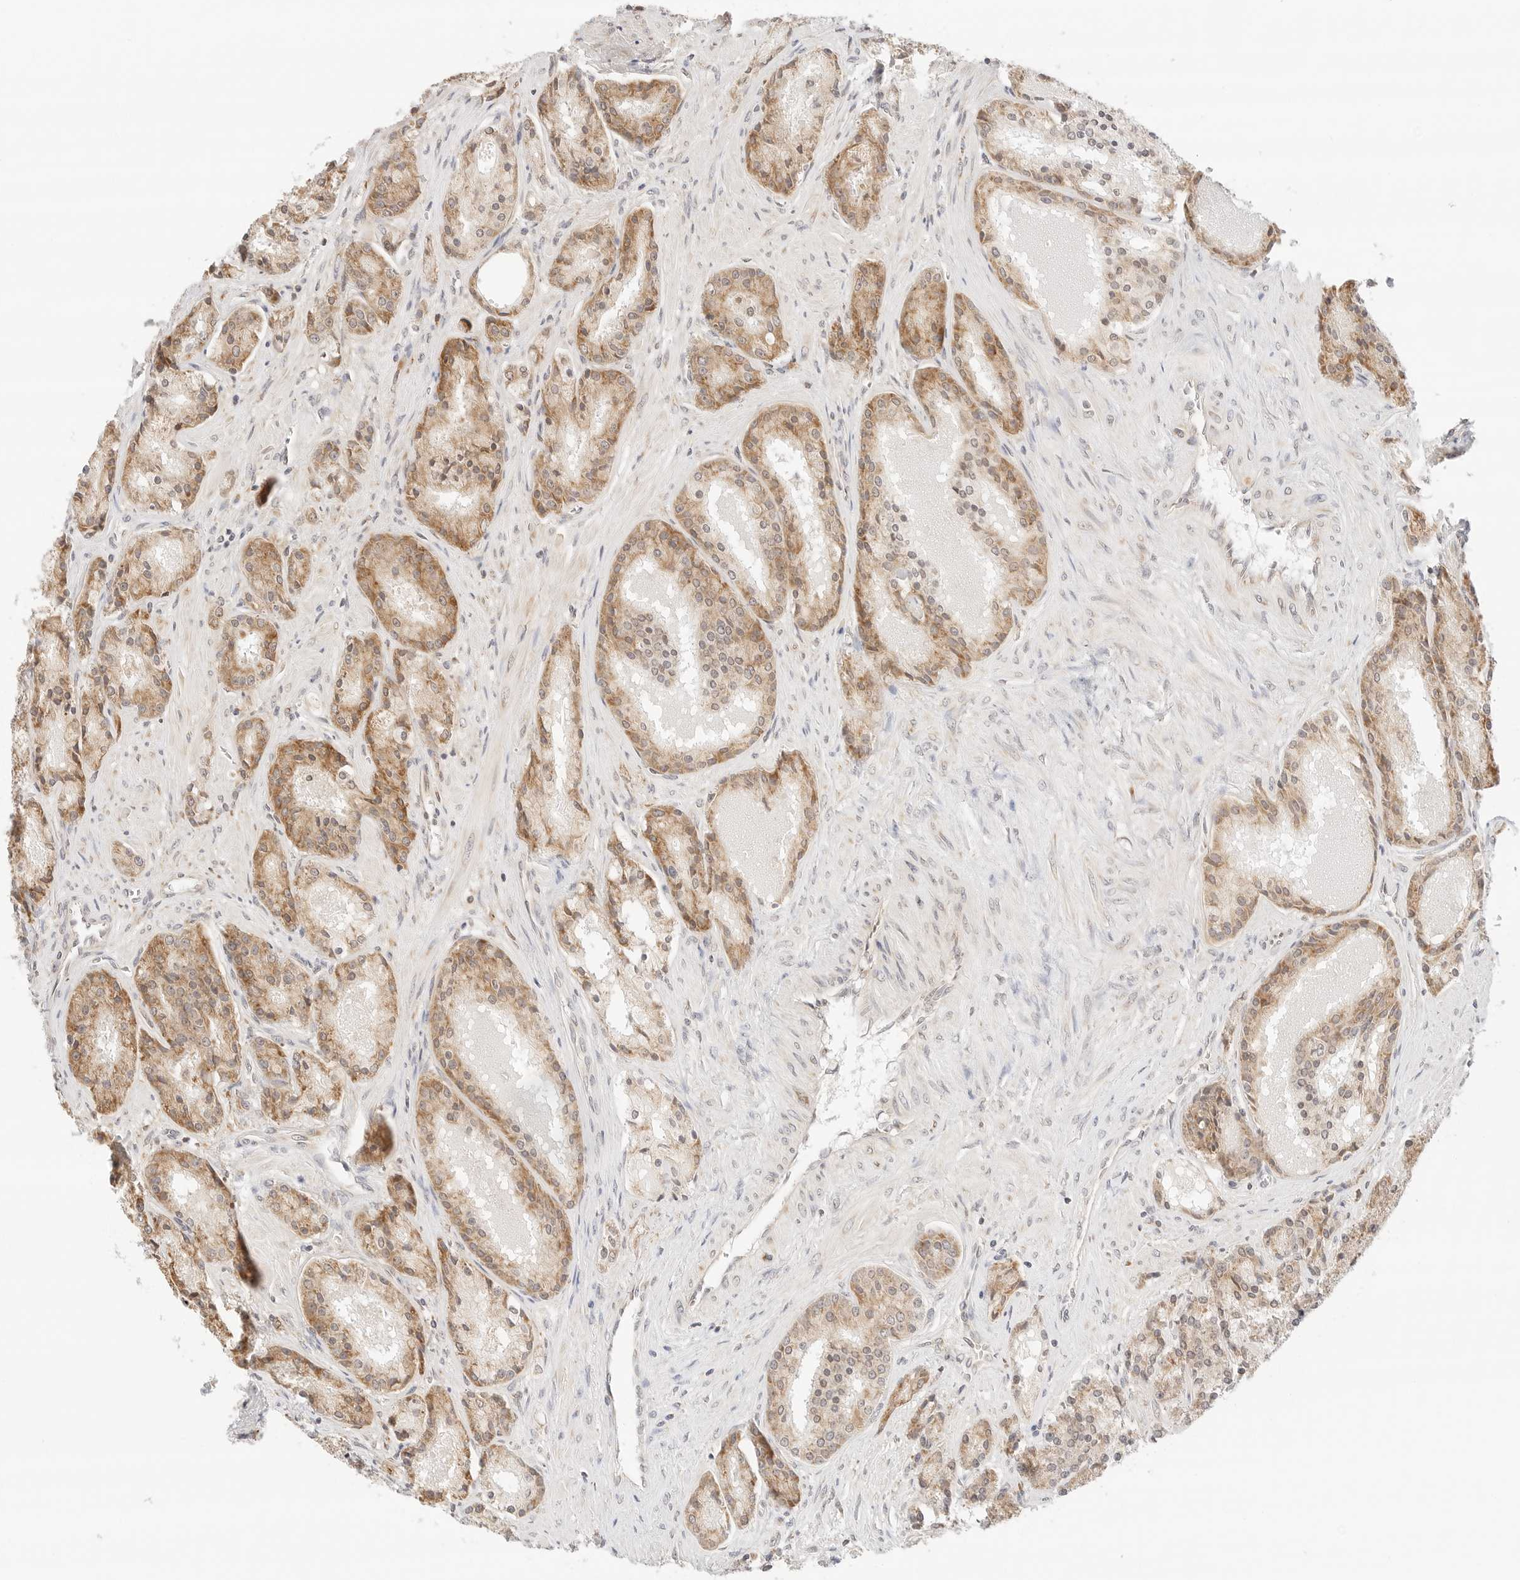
{"staining": {"intensity": "moderate", "quantity": ">75%", "location": "cytoplasmic/membranous"}, "tissue": "prostate cancer", "cell_type": "Tumor cells", "image_type": "cancer", "snomed": [{"axis": "morphology", "description": "Adenocarcinoma, High grade"}, {"axis": "topography", "description": "Prostate"}], "caption": "Immunohistochemistry photomicrograph of neoplastic tissue: human prostate high-grade adenocarcinoma stained using immunohistochemistry (IHC) exhibits medium levels of moderate protein expression localized specifically in the cytoplasmic/membranous of tumor cells, appearing as a cytoplasmic/membranous brown color.", "gene": "ERO1B", "patient": {"sex": "male", "age": 60}}